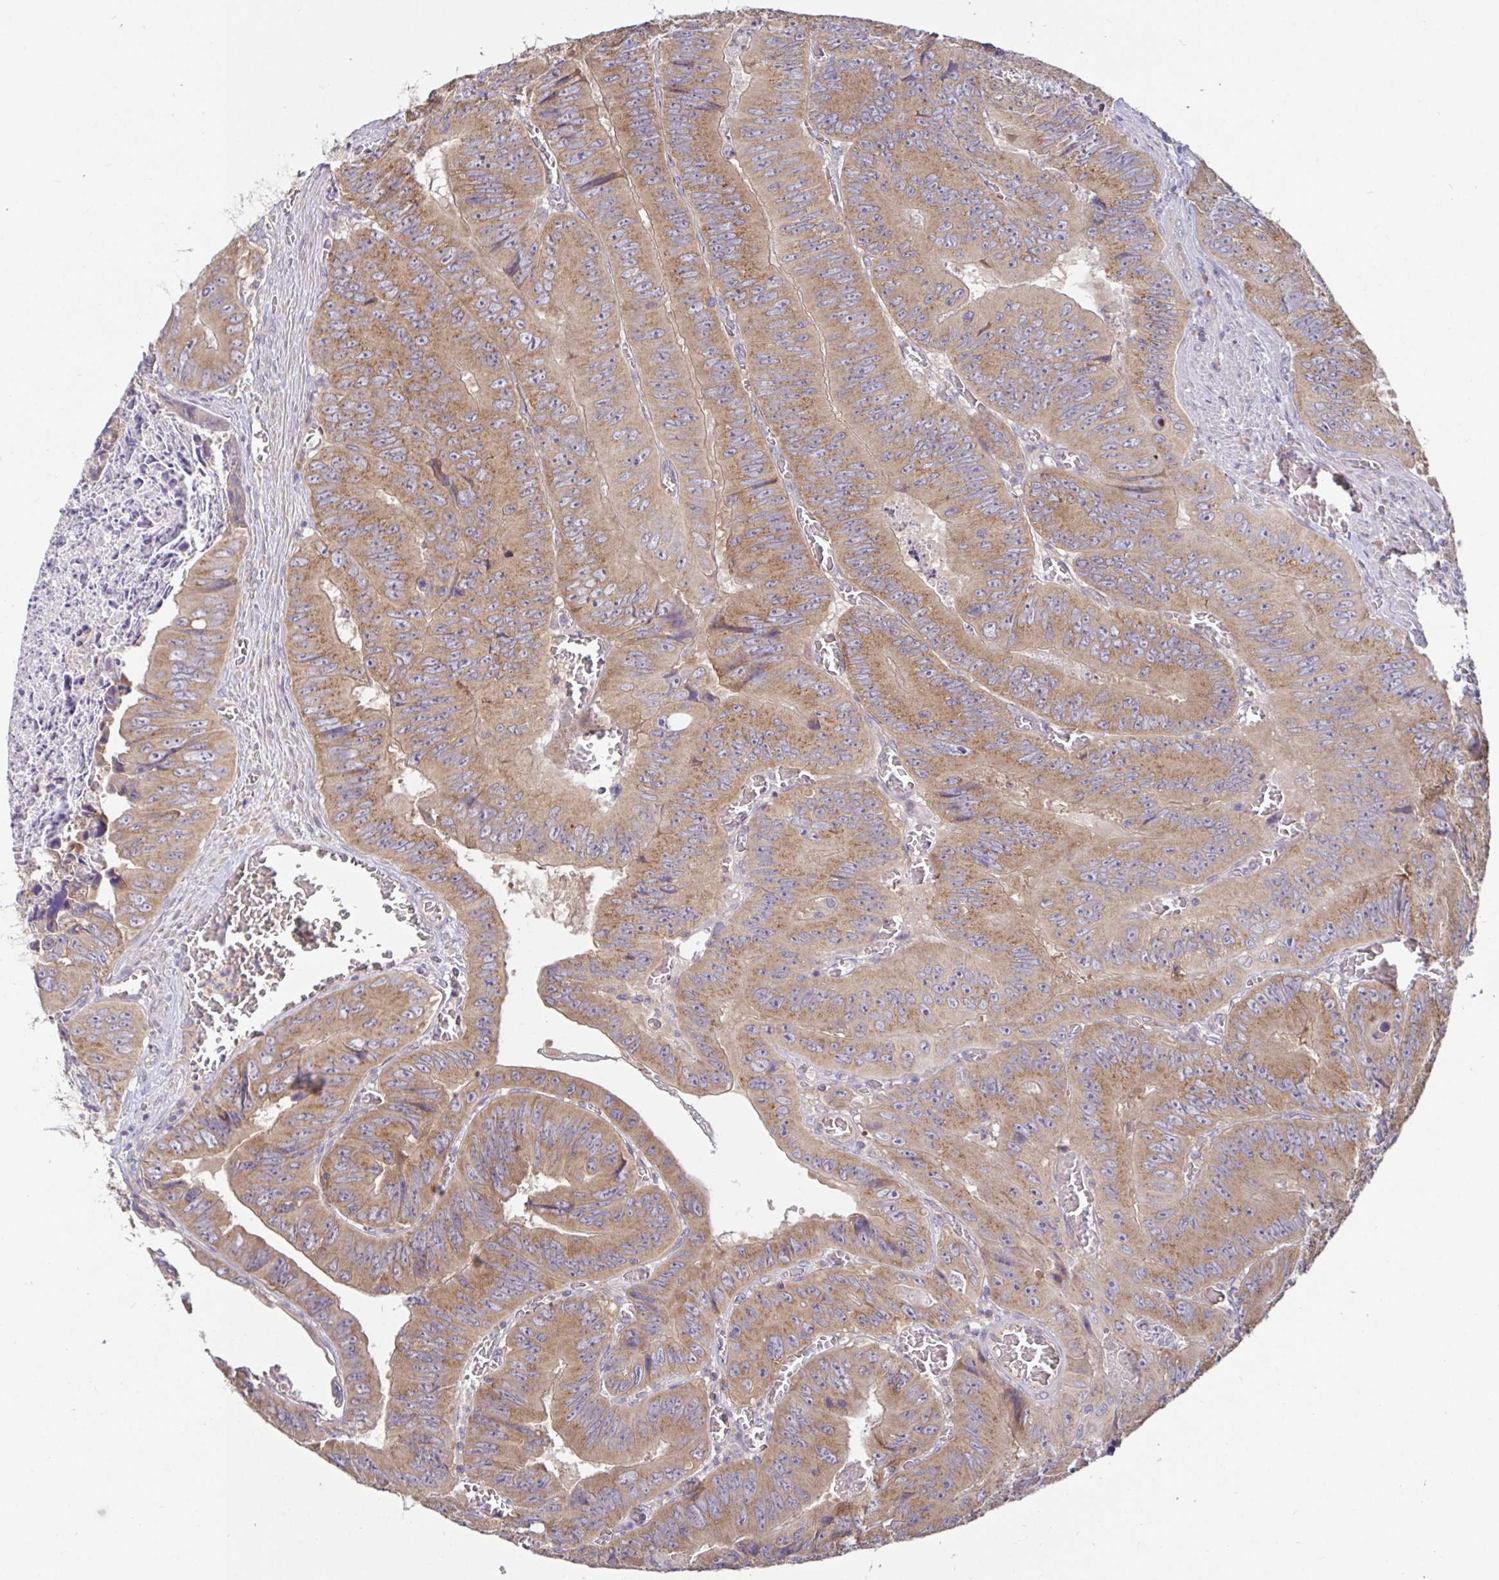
{"staining": {"intensity": "moderate", "quantity": ">75%", "location": "cytoplasmic/membranous"}, "tissue": "colorectal cancer", "cell_type": "Tumor cells", "image_type": "cancer", "snomed": [{"axis": "morphology", "description": "Adenocarcinoma, NOS"}, {"axis": "topography", "description": "Colon"}], "caption": "IHC (DAB (3,3'-diaminobenzidine)) staining of colorectal cancer (adenocarcinoma) reveals moderate cytoplasmic/membranous protein staining in approximately >75% of tumor cells. Nuclei are stained in blue.", "gene": "LARP1", "patient": {"sex": "female", "age": 84}}